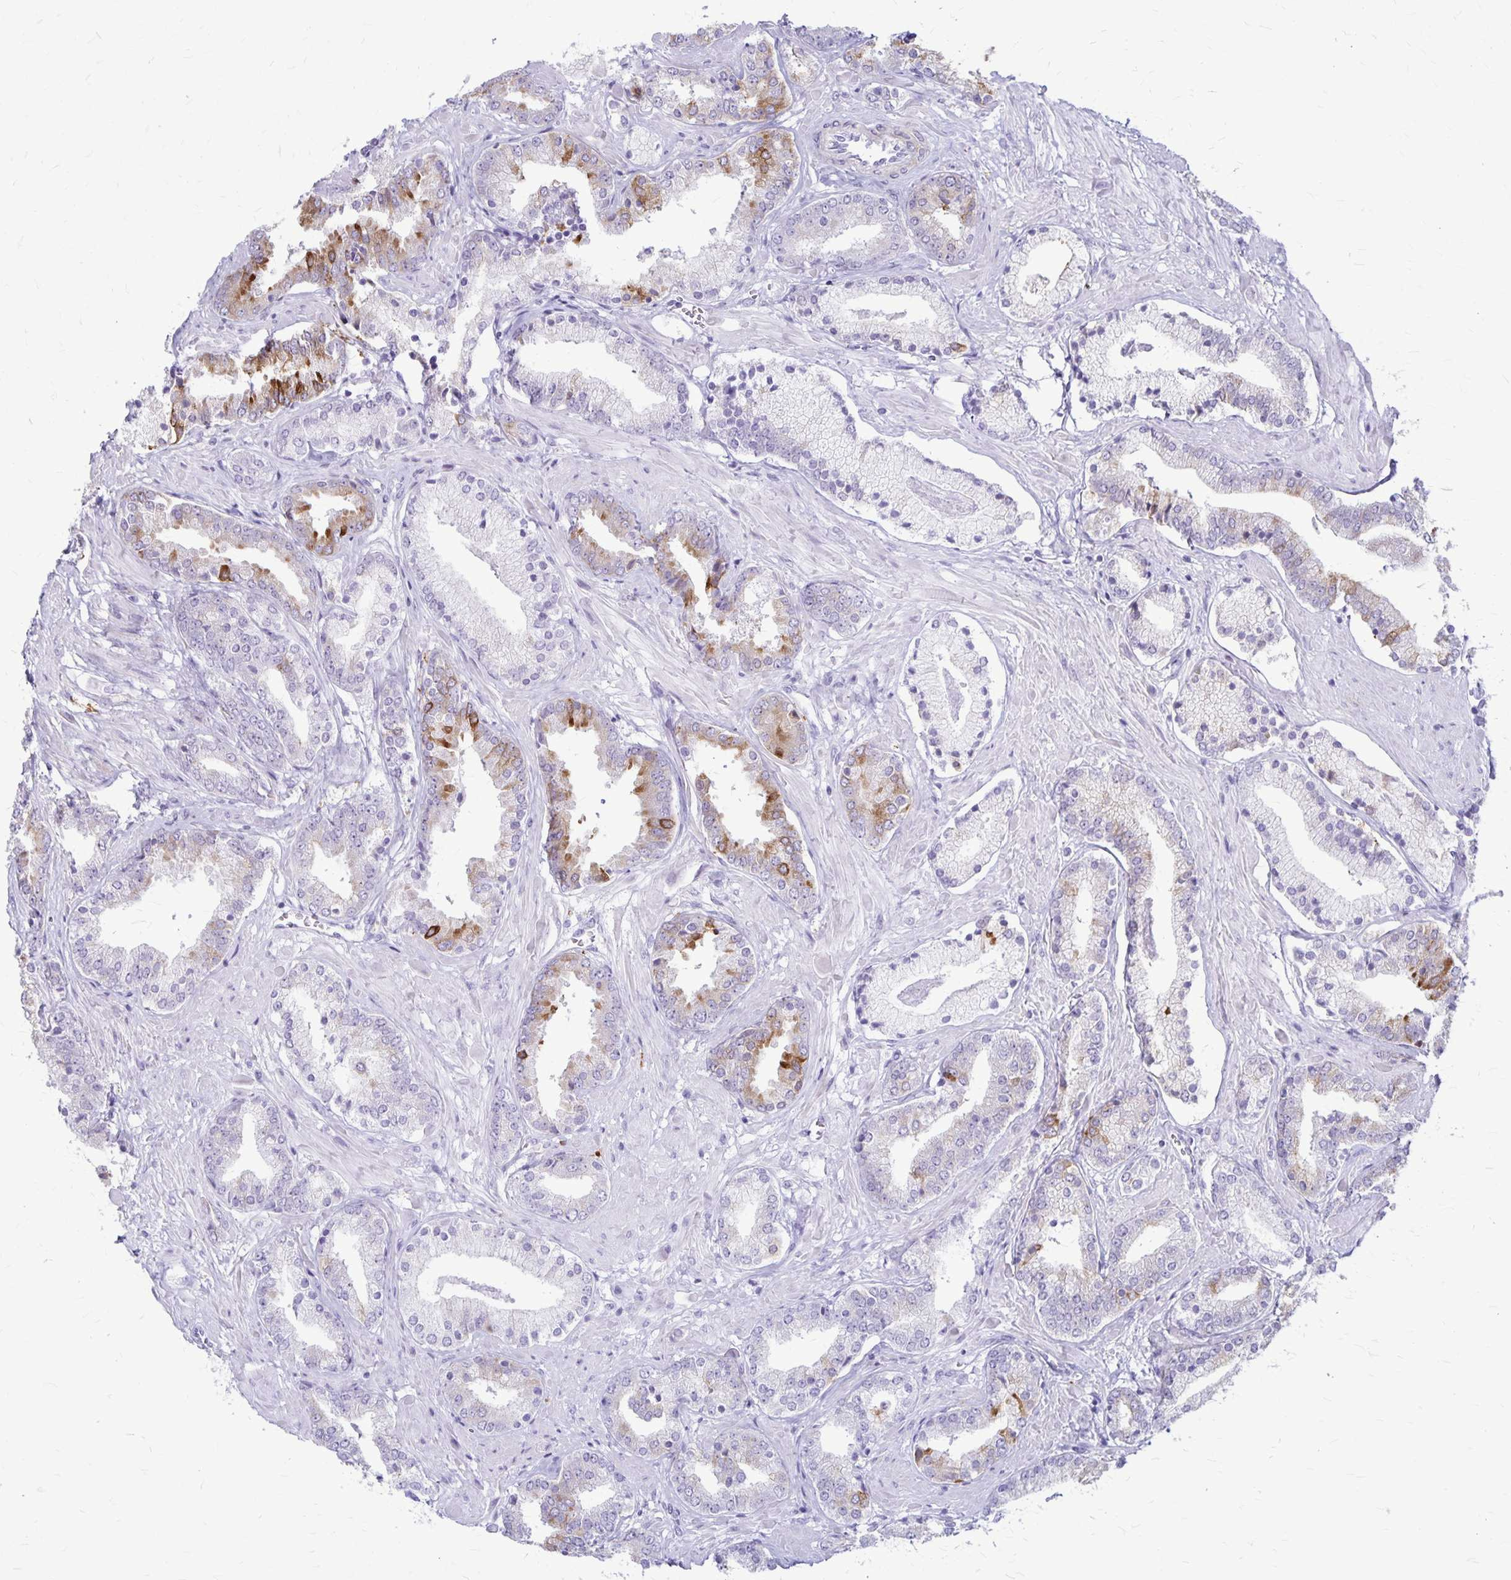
{"staining": {"intensity": "moderate", "quantity": "<25%", "location": "cytoplasmic/membranous"}, "tissue": "prostate cancer", "cell_type": "Tumor cells", "image_type": "cancer", "snomed": [{"axis": "morphology", "description": "Adenocarcinoma, High grade"}, {"axis": "topography", "description": "Prostate"}], "caption": "Immunohistochemical staining of human prostate cancer reveals moderate cytoplasmic/membranous protein expression in approximately <25% of tumor cells.", "gene": "RTN1", "patient": {"sex": "male", "age": 56}}